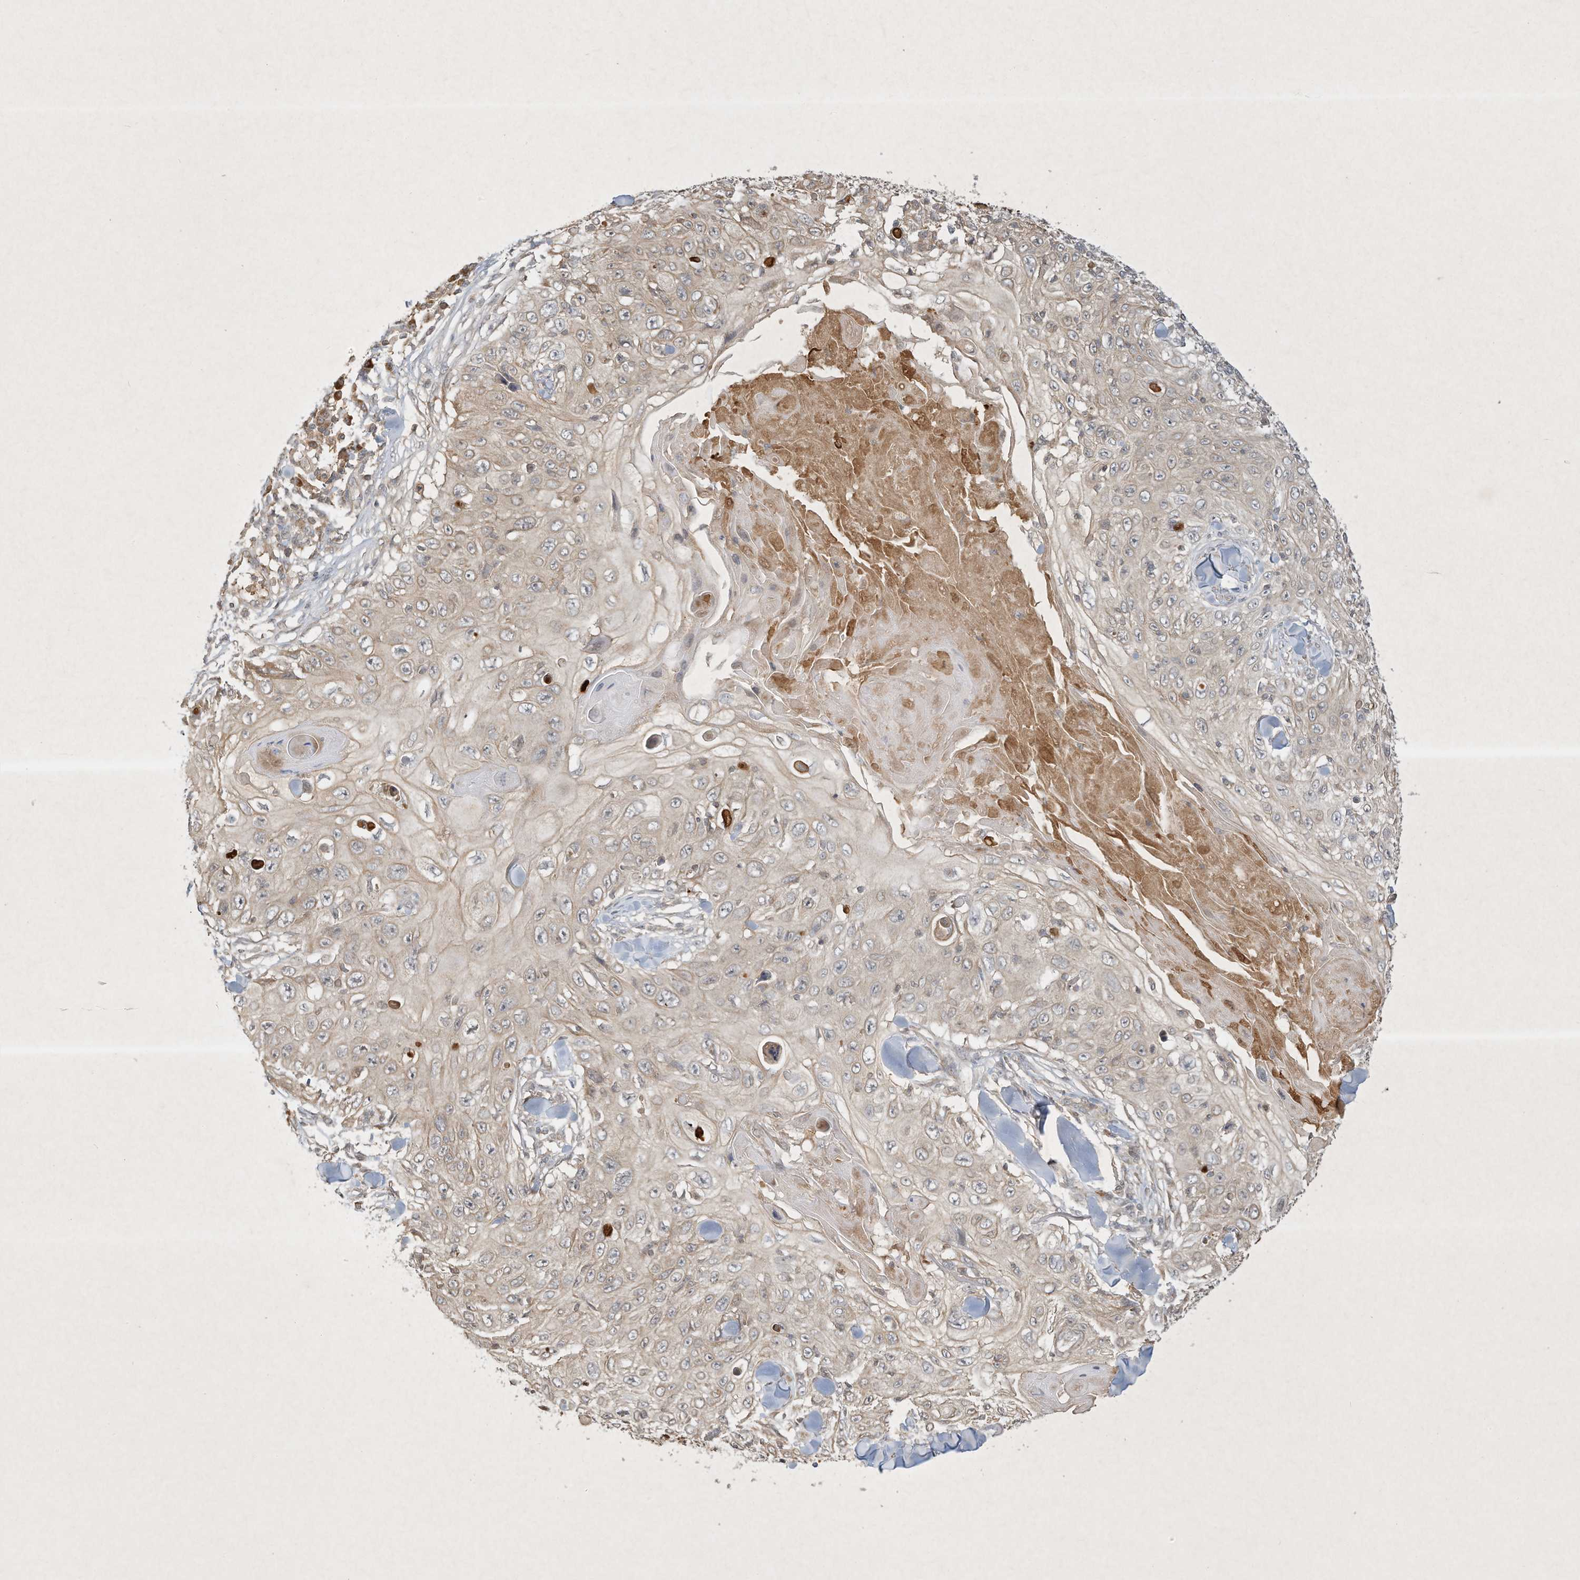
{"staining": {"intensity": "weak", "quantity": "25%-75%", "location": "cytoplasmic/membranous"}, "tissue": "skin cancer", "cell_type": "Tumor cells", "image_type": "cancer", "snomed": [{"axis": "morphology", "description": "Squamous cell carcinoma, NOS"}, {"axis": "topography", "description": "Skin"}], "caption": "This is a histology image of immunohistochemistry (IHC) staining of skin cancer, which shows weak positivity in the cytoplasmic/membranous of tumor cells.", "gene": "BTRC", "patient": {"sex": "male", "age": 86}}